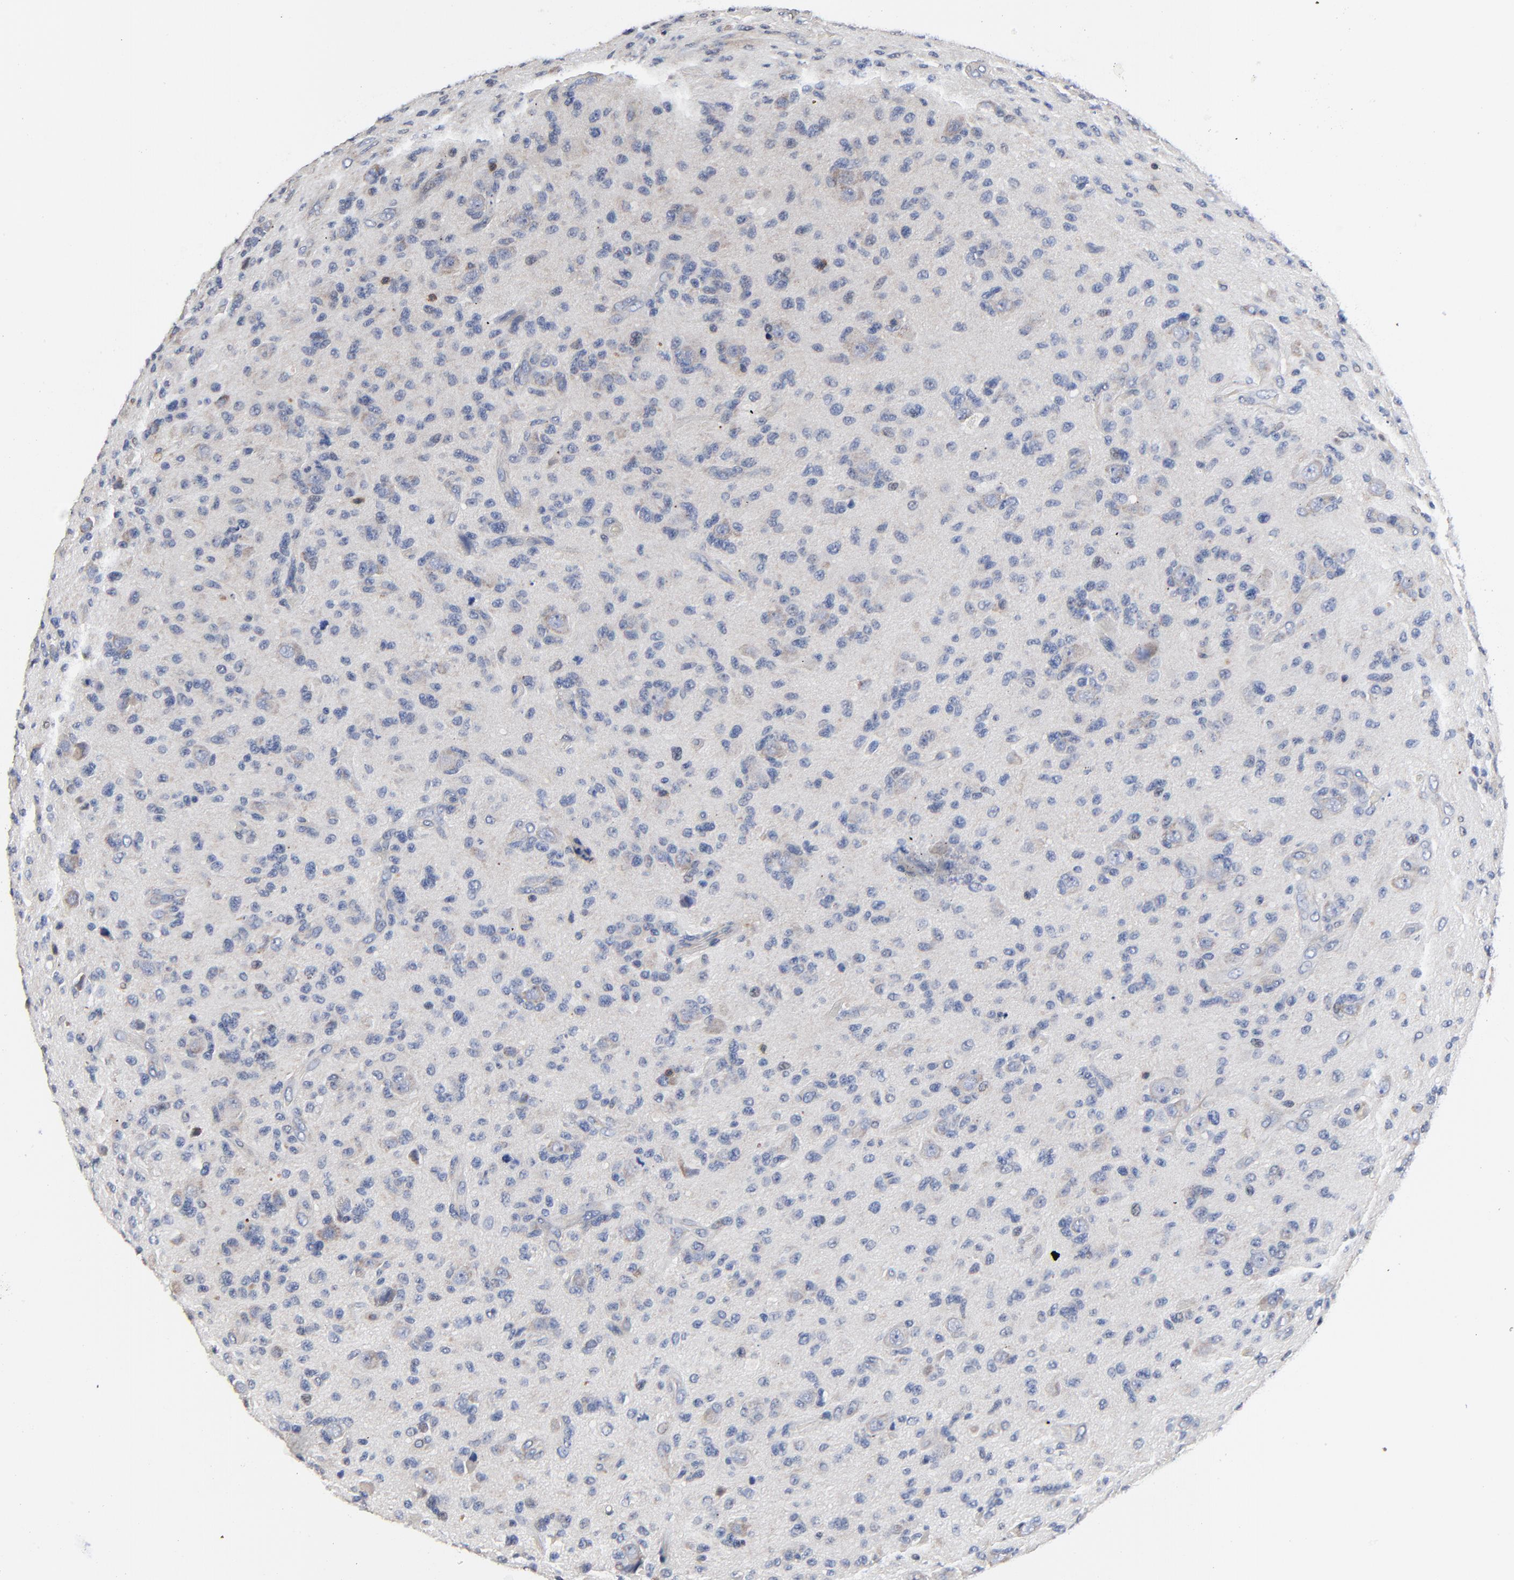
{"staining": {"intensity": "weak", "quantity": "<25%", "location": "cytoplasmic/membranous"}, "tissue": "glioma", "cell_type": "Tumor cells", "image_type": "cancer", "snomed": [{"axis": "morphology", "description": "Glioma, malignant, High grade"}, {"axis": "topography", "description": "Brain"}], "caption": "IHC image of neoplastic tissue: glioma stained with DAB demonstrates no significant protein staining in tumor cells. Nuclei are stained in blue.", "gene": "SKAP1", "patient": {"sex": "male", "age": 36}}